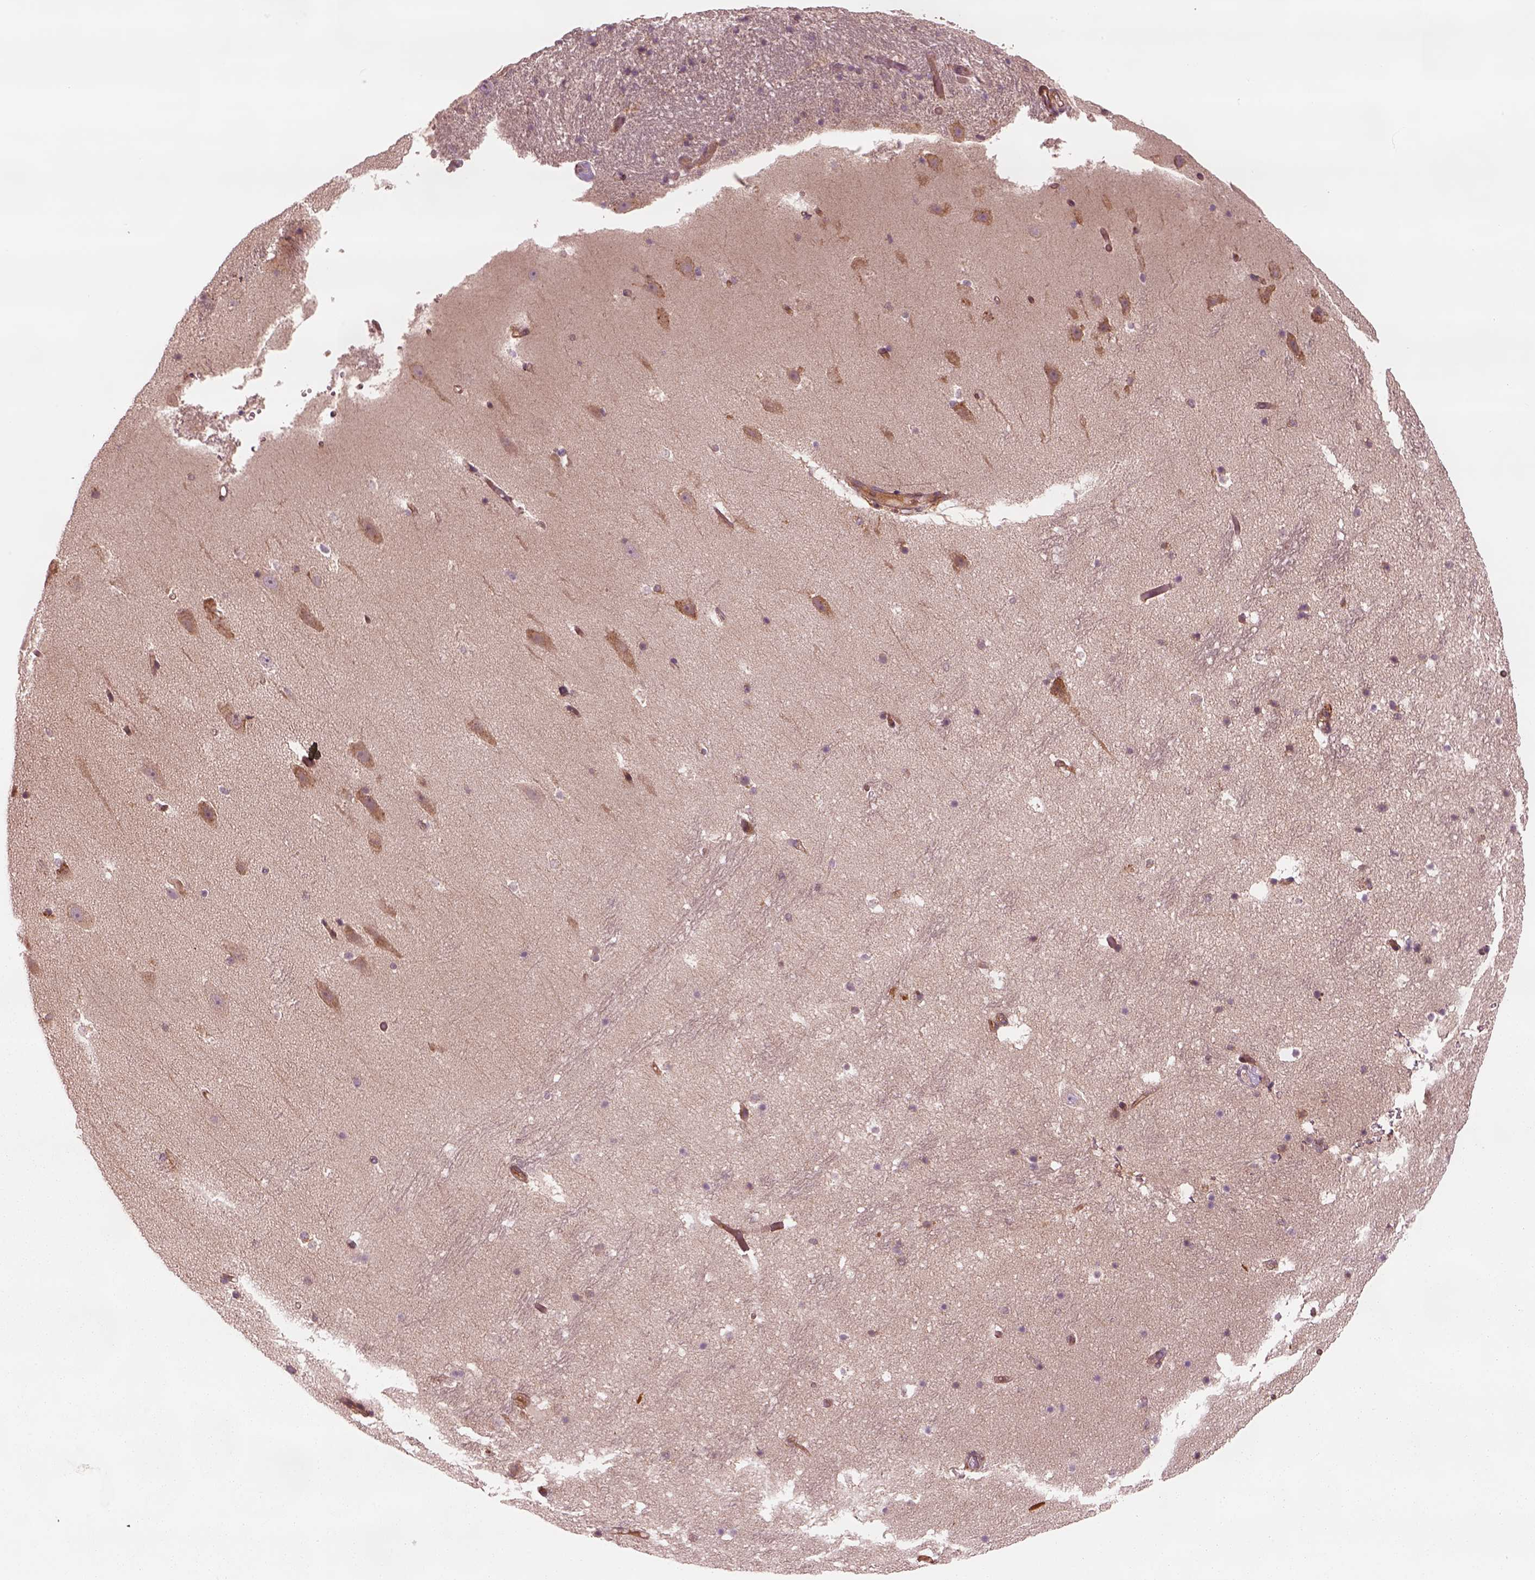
{"staining": {"intensity": "negative", "quantity": "none", "location": "none"}, "tissue": "hippocampus", "cell_type": "Glial cells", "image_type": "normal", "snomed": [{"axis": "morphology", "description": "Normal tissue, NOS"}, {"axis": "topography", "description": "Hippocampus"}], "caption": "Protein analysis of normal hippocampus displays no significant positivity in glial cells.", "gene": "ASCC2", "patient": {"sex": "male", "age": 26}}